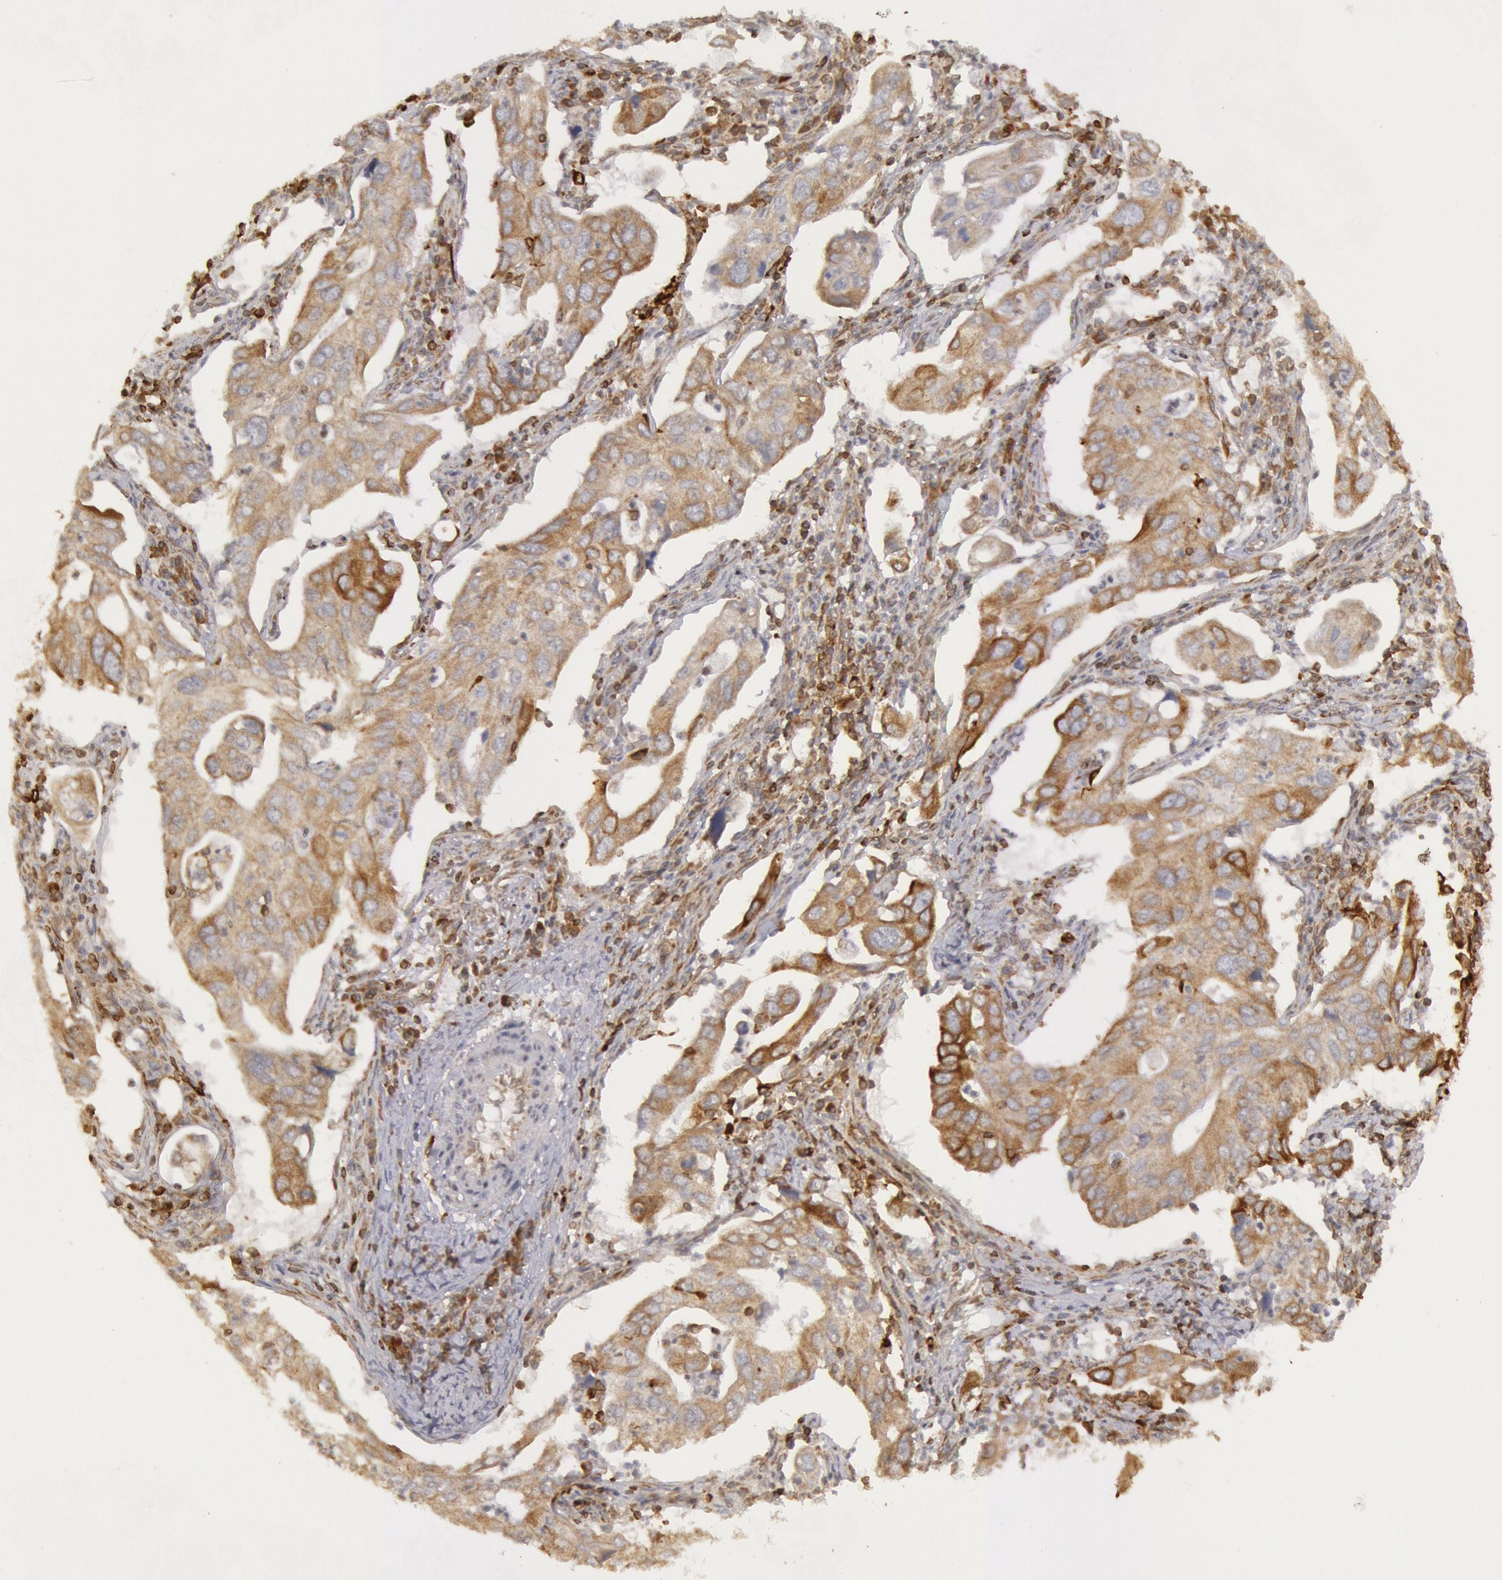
{"staining": {"intensity": "weak", "quantity": ">75%", "location": "cytoplasmic/membranous"}, "tissue": "lung cancer", "cell_type": "Tumor cells", "image_type": "cancer", "snomed": [{"axis": "morphology", "description": "Adenocarcinoma, NOS"}, {"axis": "topography", "description": "Lung"}], "caption": "Protein expression analysis of lung cancer demonstrates weak cytoplasmic/membranous positivity in about >75% of tumor cells. The protein is shown in brown color, while the nuclei are stained blue.", "gene": "TAP2", "patient": {"sex": "male", "age": 48}}